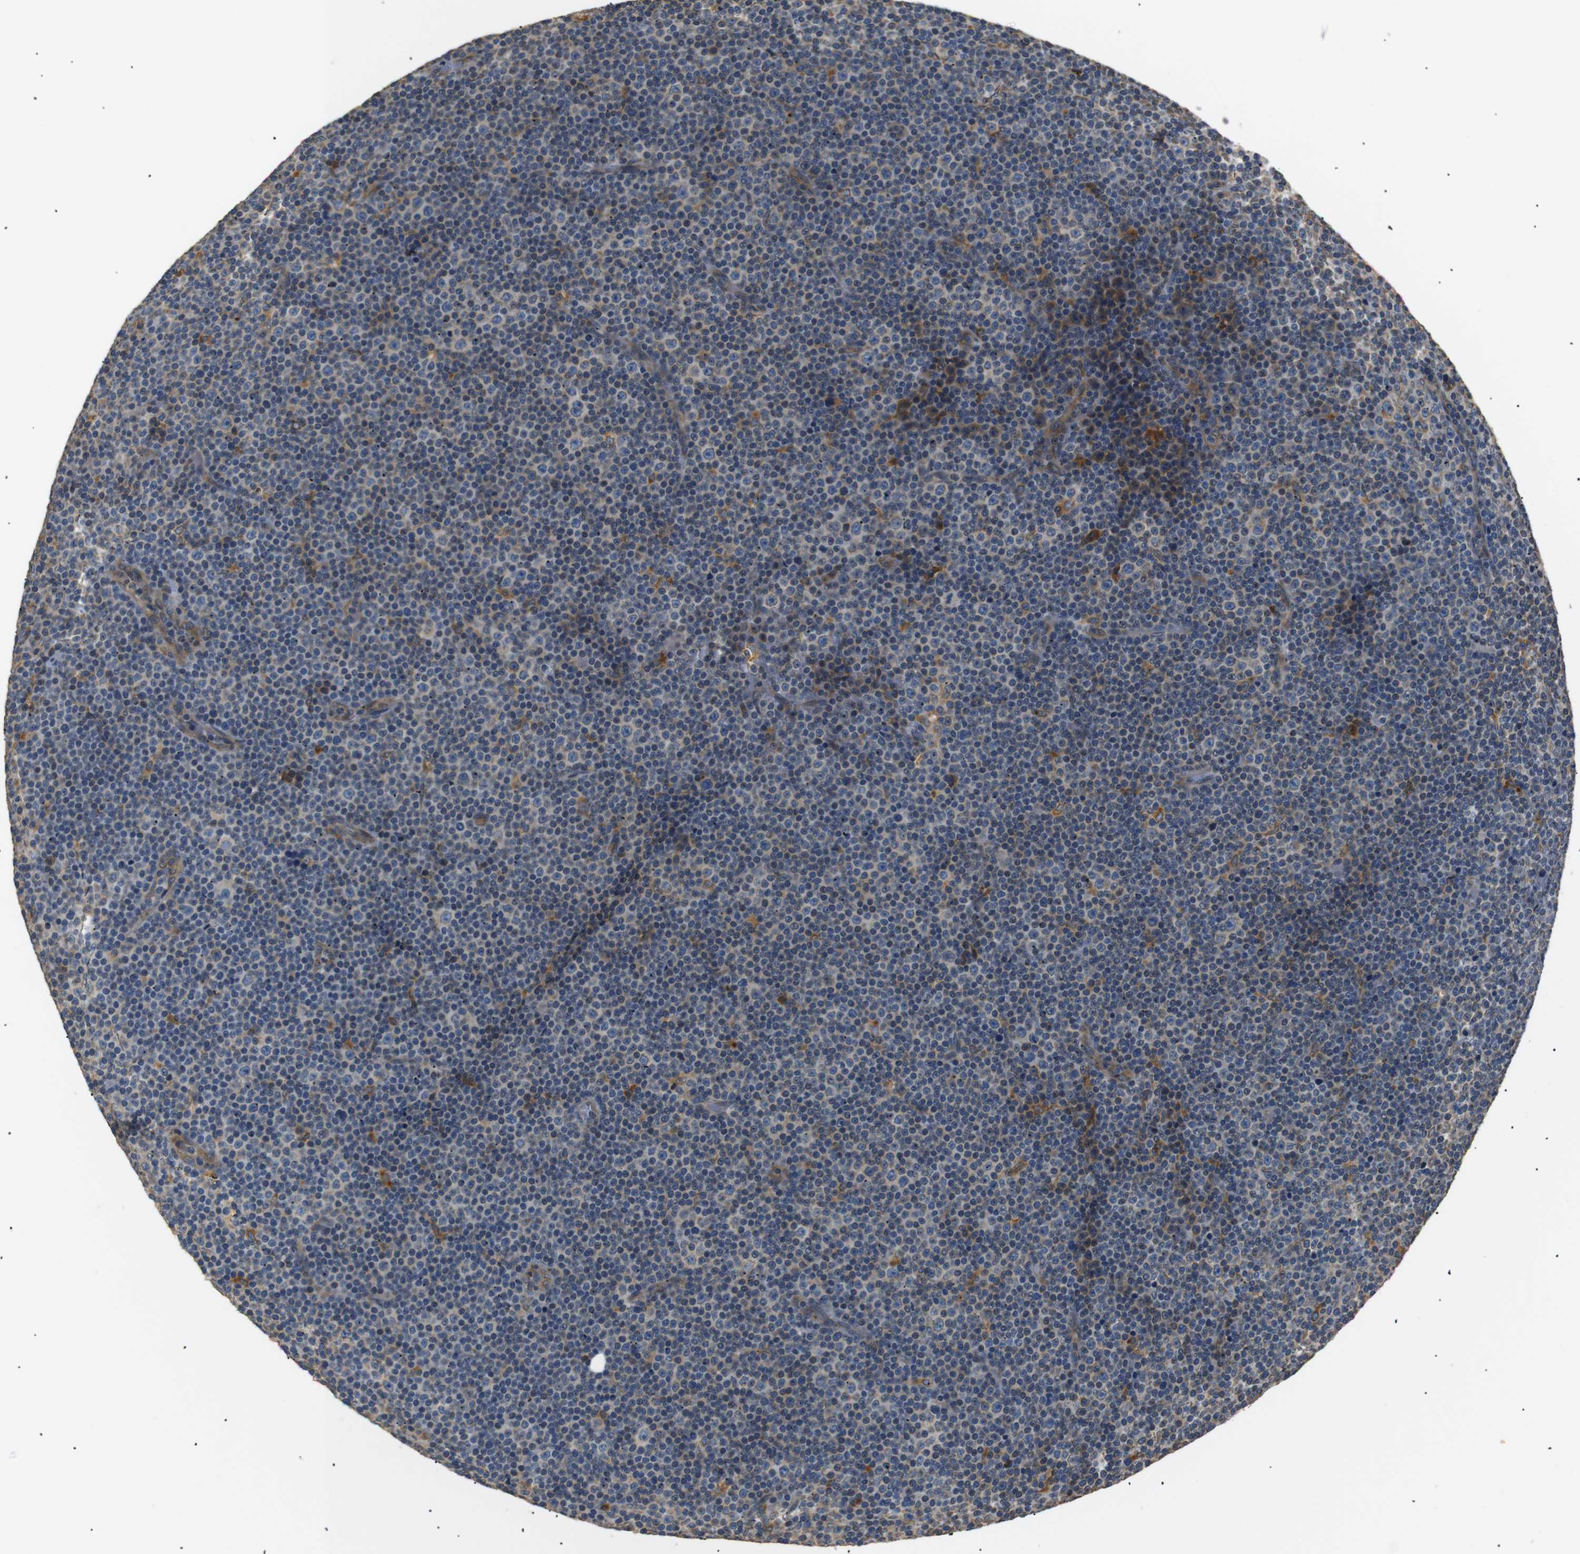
{"staining": {"intensity": "moderate", "quantity": "<25%", "location": "cytoplasmic/membranous"}, "tissue": "lymphoma", "cell_type": "Tumor cells", "image_type": "cancer", "snomed": [{"axis": "morphology", "description": "Malignant lymphoma, non-Hodgkin's type, Low grade"}, {"axis": "topography", "description": "Lymph node"}], "caption": "Protein expression analysis of lymphoma shows moderate cytoplasmic/membranous expression in approximately <25% of tumor cells. (DAB (3,3'-diaminobenzidine) = brown stain, brightfield microscopy at high magnification).", "gene": "TMED2", "patient": {"sex": "female", "age": 67}}